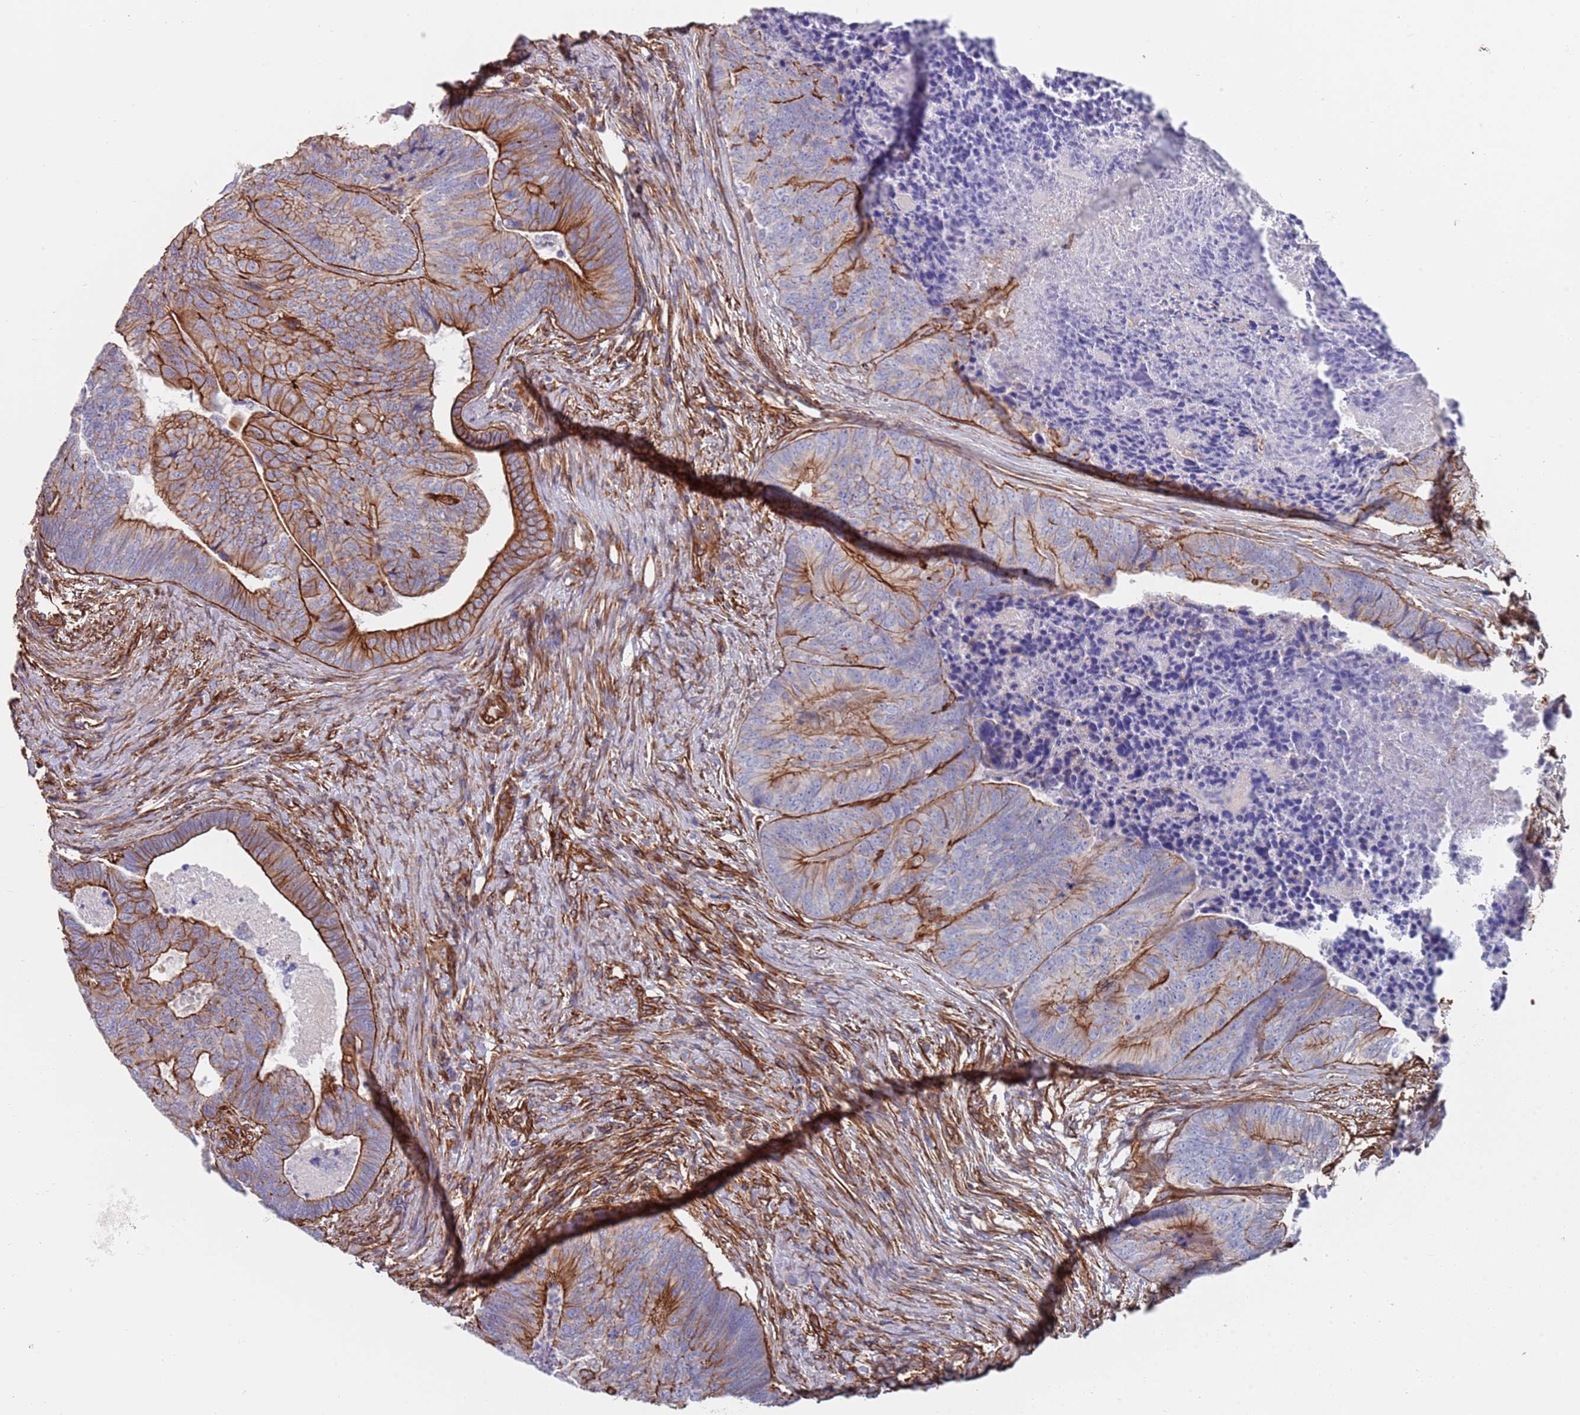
{"staining": {"intensity": "moderate", "quantity": "25%-75%", "location": "cytoplasmic/membranous"}, "tissue": "colorectal cancer", "cell_type": "Tumor cells", "image_type": "cancer", "snomed": [{"axis": "morphology", "description": "Adenocarcinoma, NOS"}, {"axis": "topography", "description": "Colon"}], "caption": "Immunohistochemical staining of colorectal adenocarcinoma demonstrates medium levels of moderate cytoplasmic/membranous protein staining in approximately 25%-75% of tumor cells.", "gene": "JAKMIP2", "patient": {"sex": "female", "age": 67}}